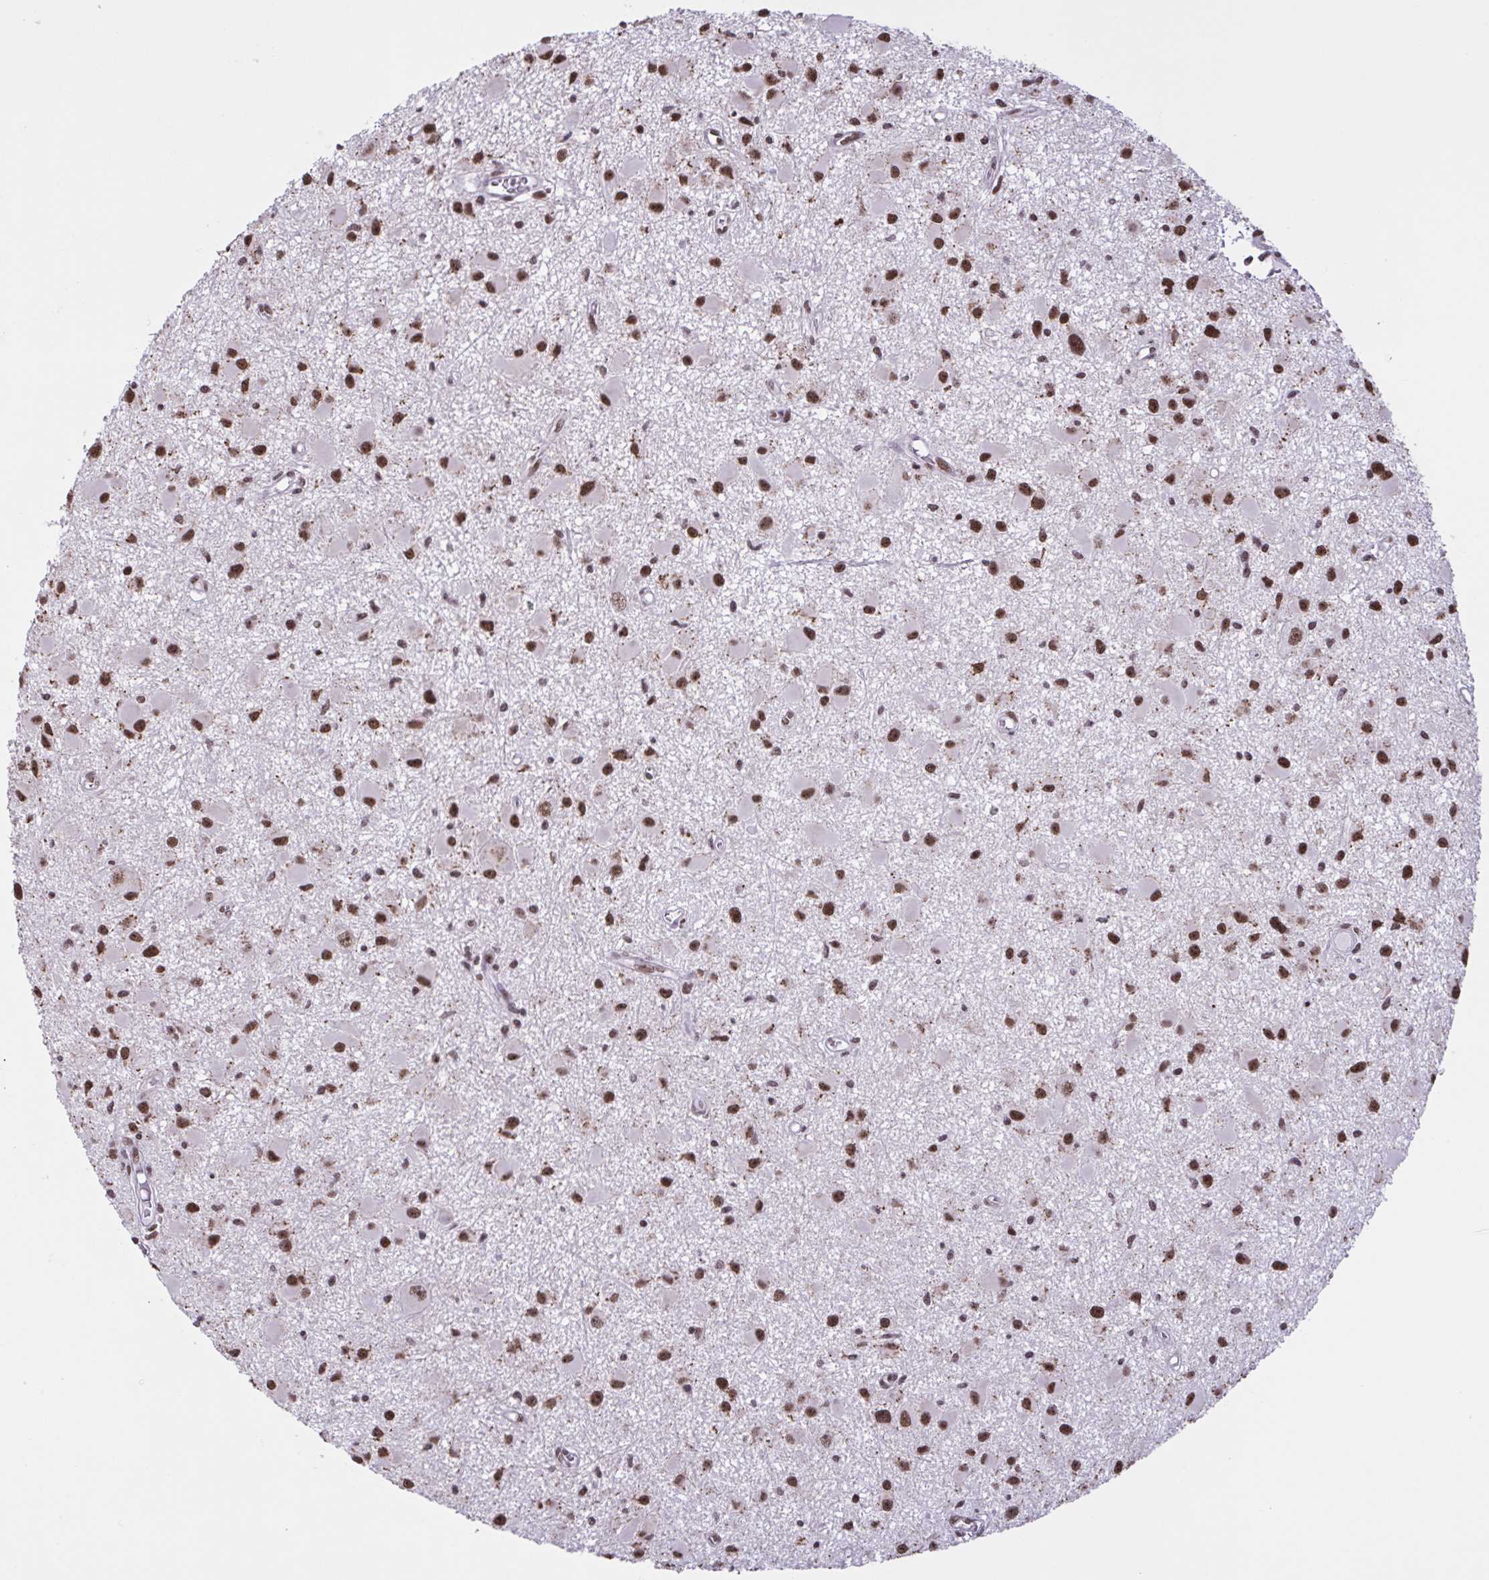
{"staining": {"intensity": "strong", "quantity": ">75%", "location": "nuclear"}, "tissue": "glioma", "cell_type": "Tumor cells", "image_type": "cancer", "snomed": [{"axis": "morphology", "description": "Glioma, malignant, High grade"}, {"axis": "topography", "description": "Brain"}], "caption": "Brown immunohistochemical staining in glioma shows strong nuclear positivity in approximately >75% of tumor cells. The protein of interest is shown in brown color, while the nuclei are stained blue.", "gene": "TIMM21", "patient": {"sex": "male", "age": 54}}